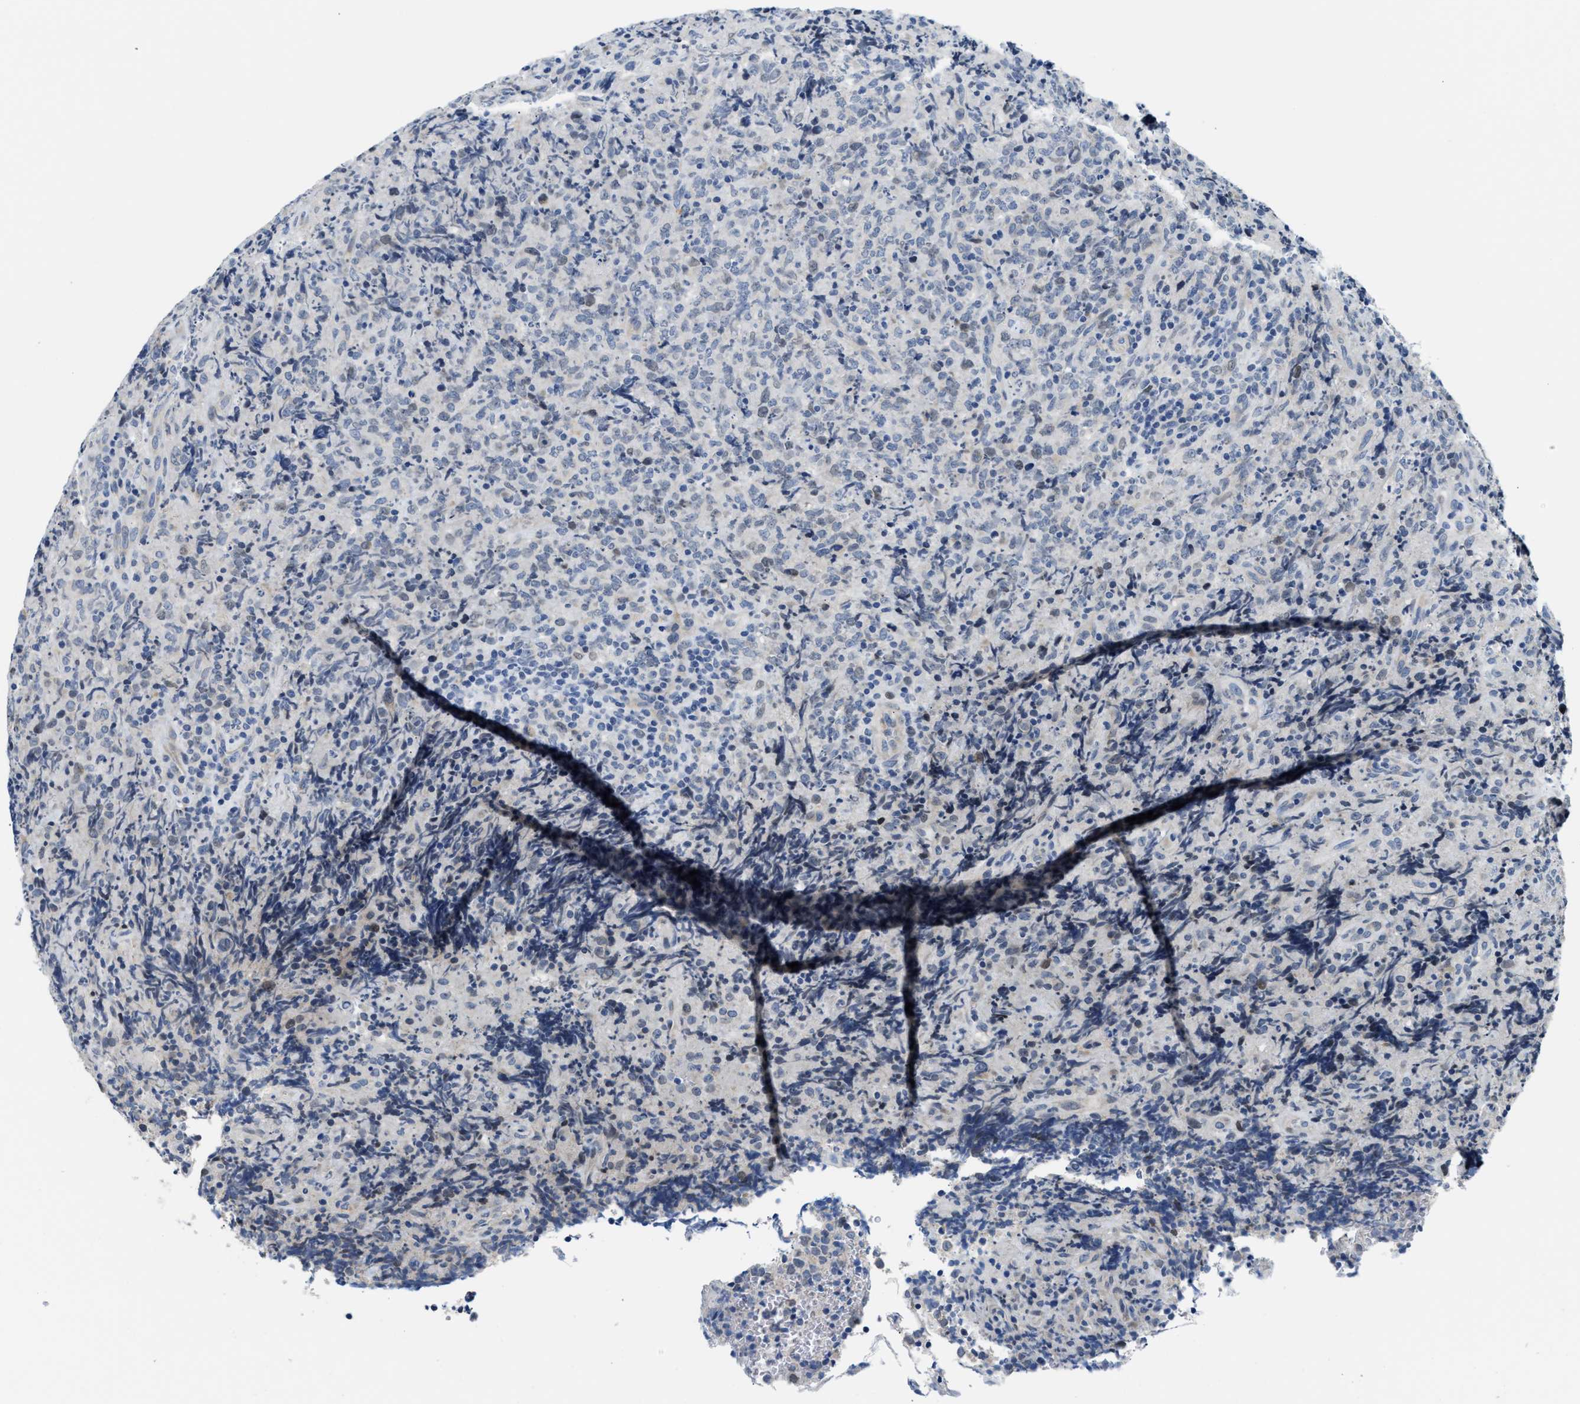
{"staining": {"intensity": "negative", "quantity": "none", "location": "none"}, "tissue": "lymphoma", "cell_type": "Tumor cells", "image_type": "cancer", "snomed": [{"axis": "morphology", "description": "Malignant lymphoma, non-Hodgkin's type, High grade"}, {"axis": "topography", "description": "Tonsil"}], "caption": "This is a micrograph of immunohistochemistry (IHC) staining of high-grade malignant lymphoma, non-Hodgkin's type, which shows no staining in tumor cells. (Immunohistochemistry (ihc), brightfield microscopy, high magnification).", "gene": "CLGN", "patient": {"sex": "female", "age": 36}}